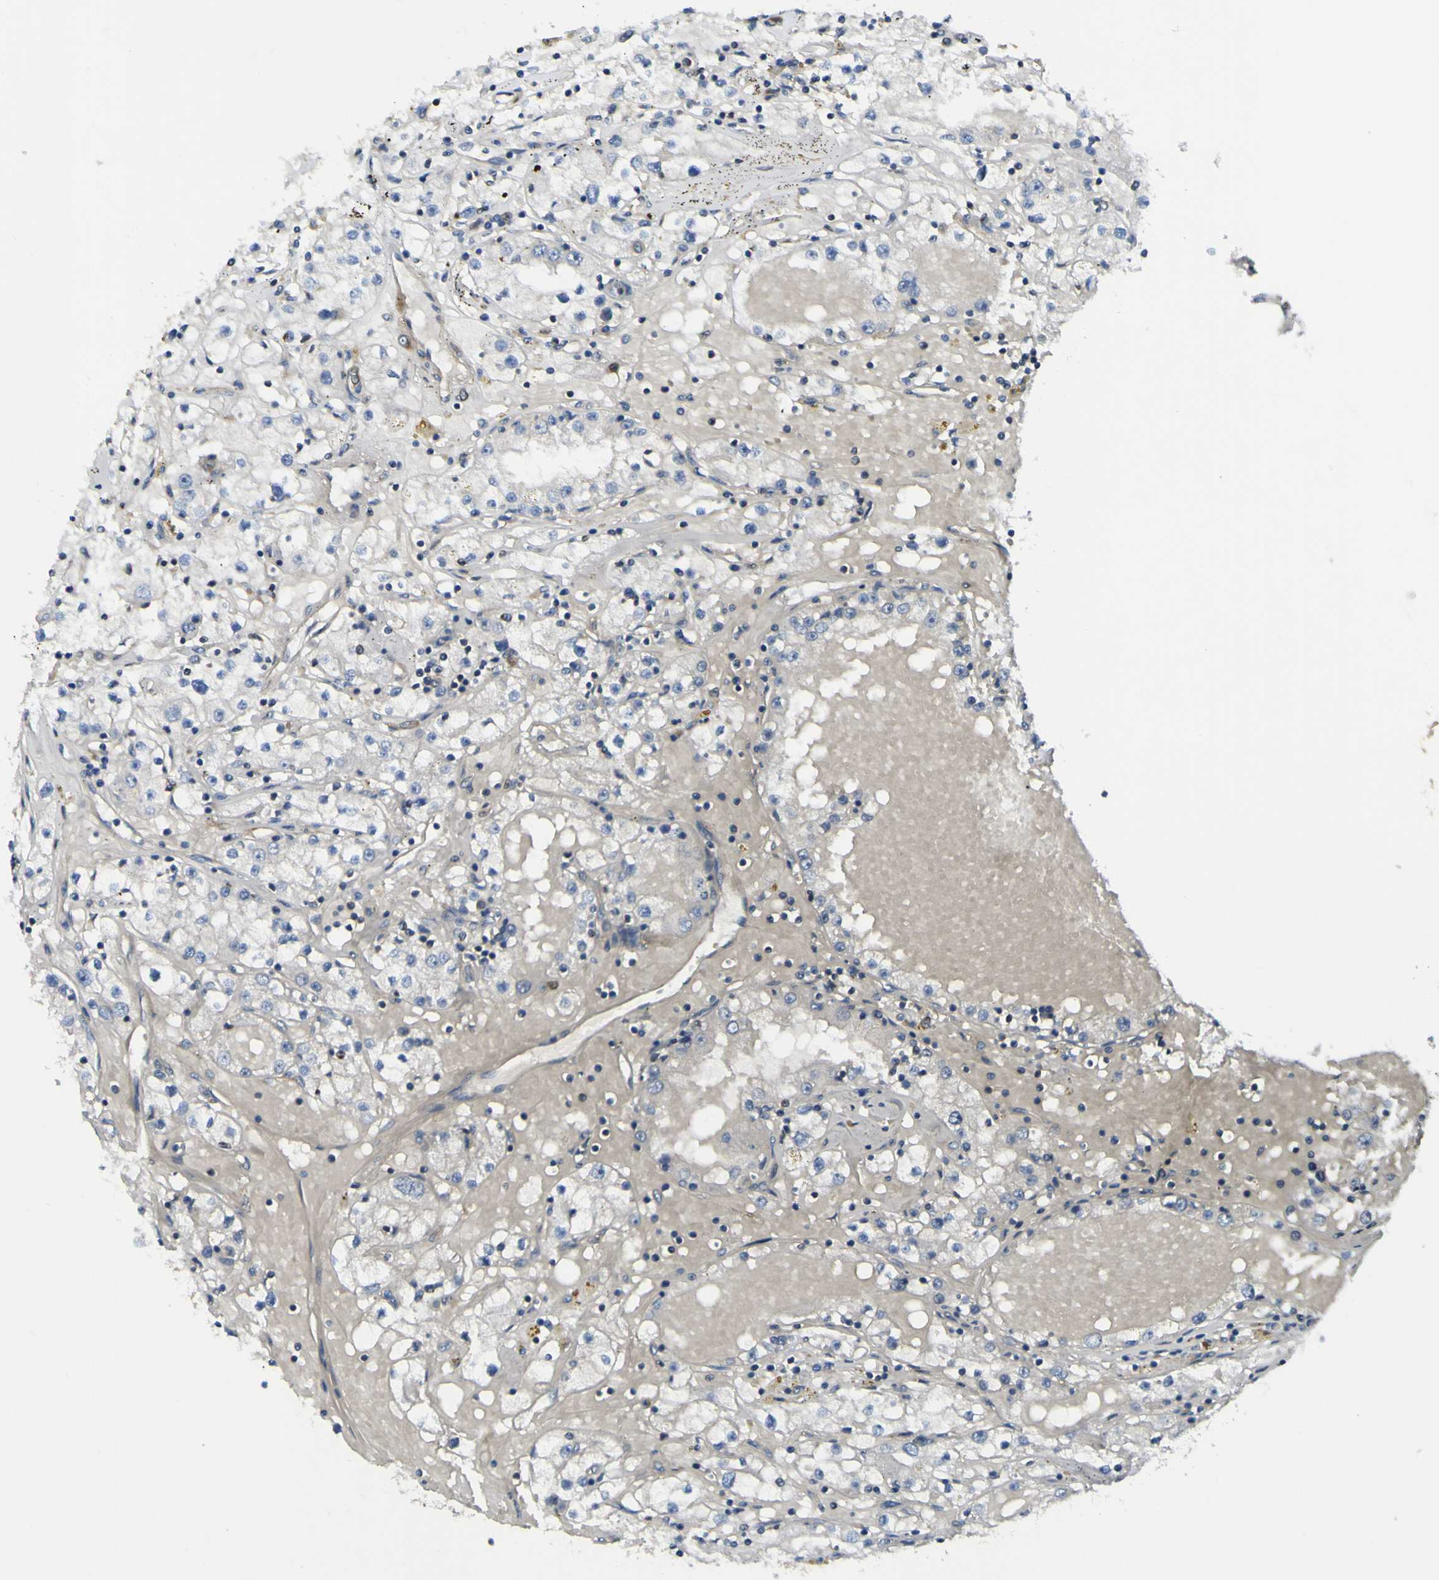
{"staining": {"intensity": "negative", "quantity": "none", "location": "none"}, "tissue": "renal cancer", "cell_type": "Tumor cells", "image_type": "cancer", "snomed": [{"axis": "morphology", "description": "Adenocarcinoma, NOS"}, {"axis": "topography", "description": "Kidney"}], "caption": "Adenocarcinoma (renal) stained for a protein using IHC reveals no staining tumor cells.", "gene": "EML2", "patient": {"sex": "male", "age": 56}}